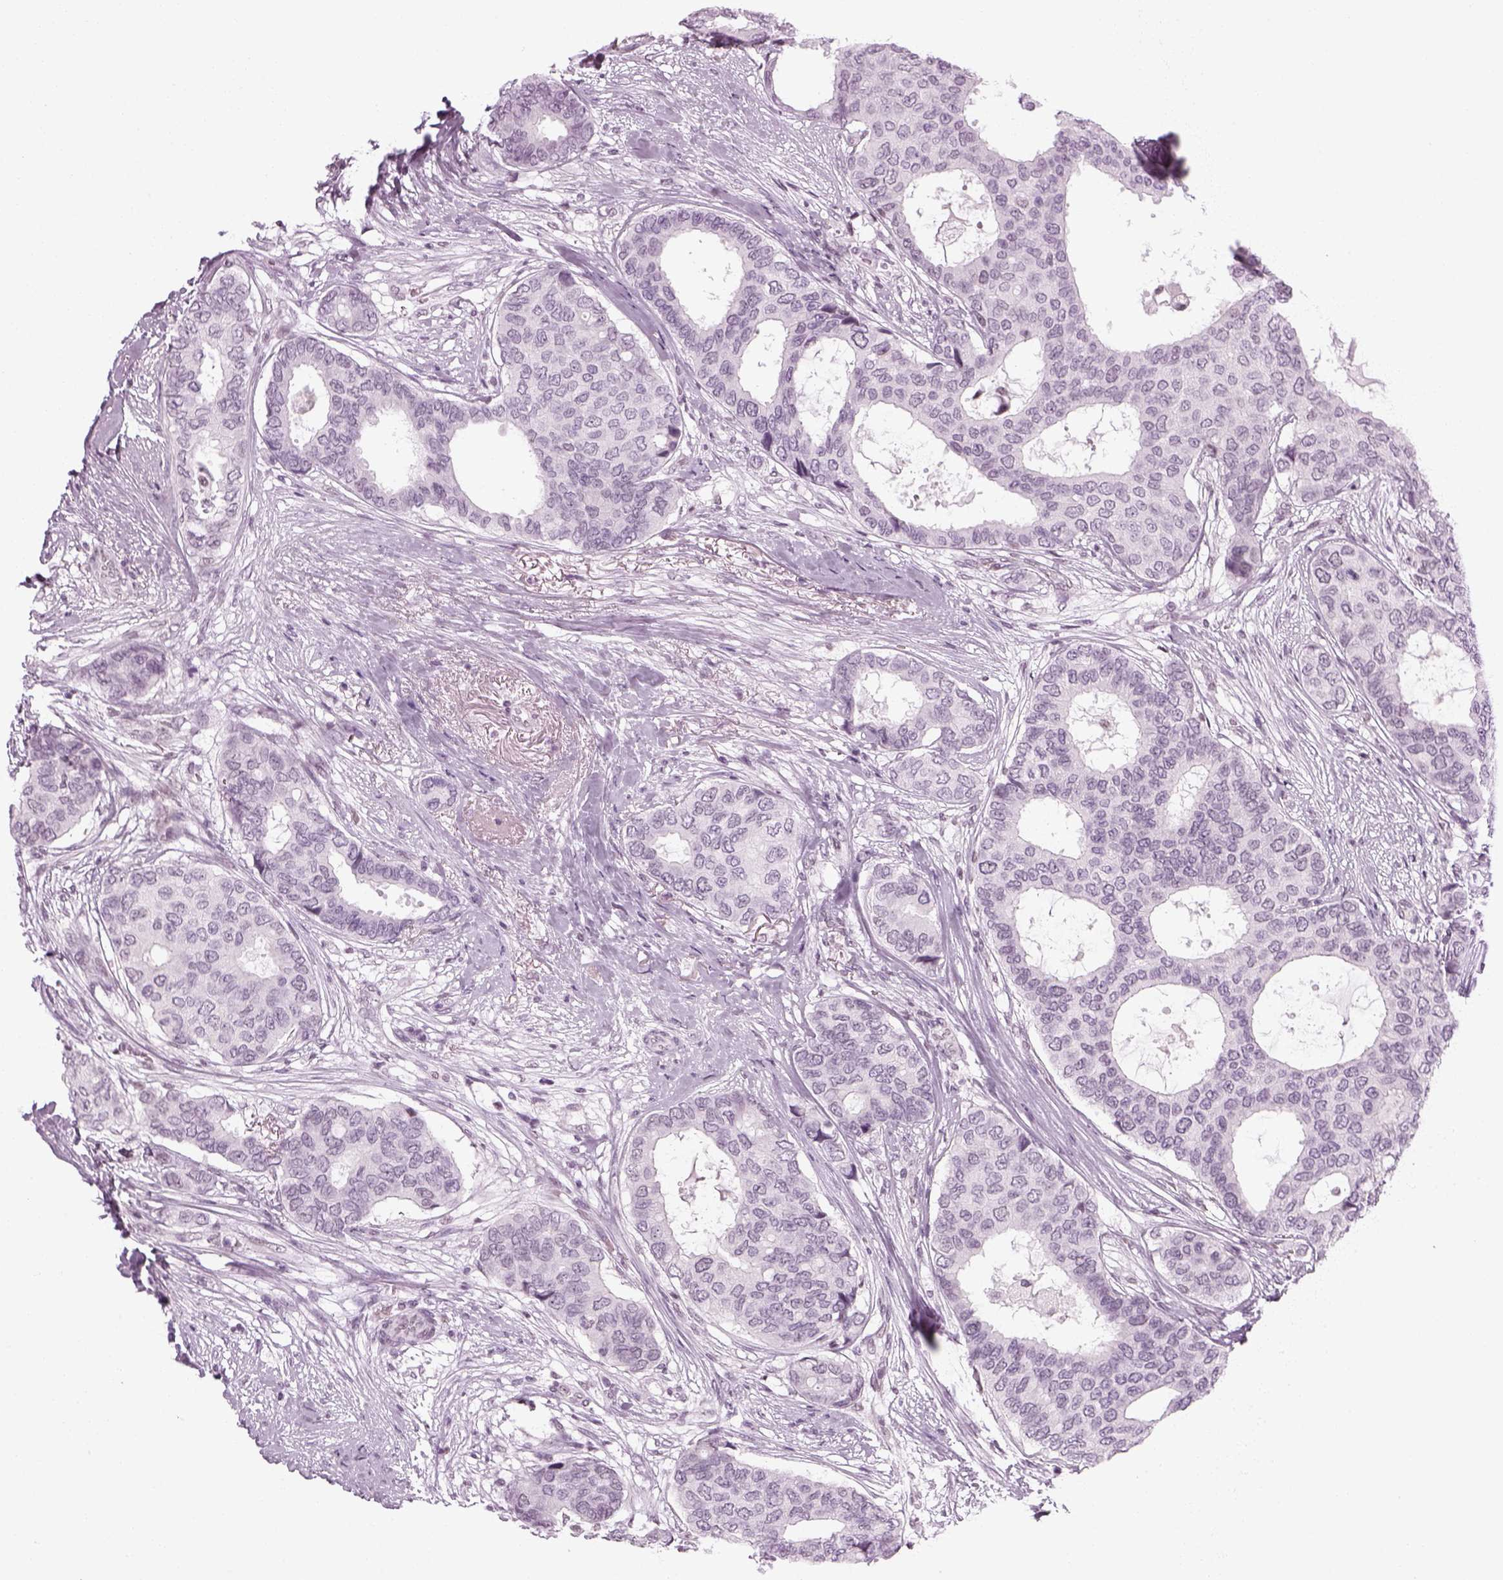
{"staining": {"intensity": "negative", "quantity": "none", "location": "none"}, "tissue": "breast cancer", "cell_type": "Tumor cells", "image_type": "cancer", "snomed": [{"axis": "morphology", "description": "Duct carcinoma"}, {"axis": "topography", "description": "Breast"}], "caption": "The image displays no significant positivity in tumor cells of breast cancer.", "gene": "KCNG2", "patient": {"sex": "female", "age": 75}}